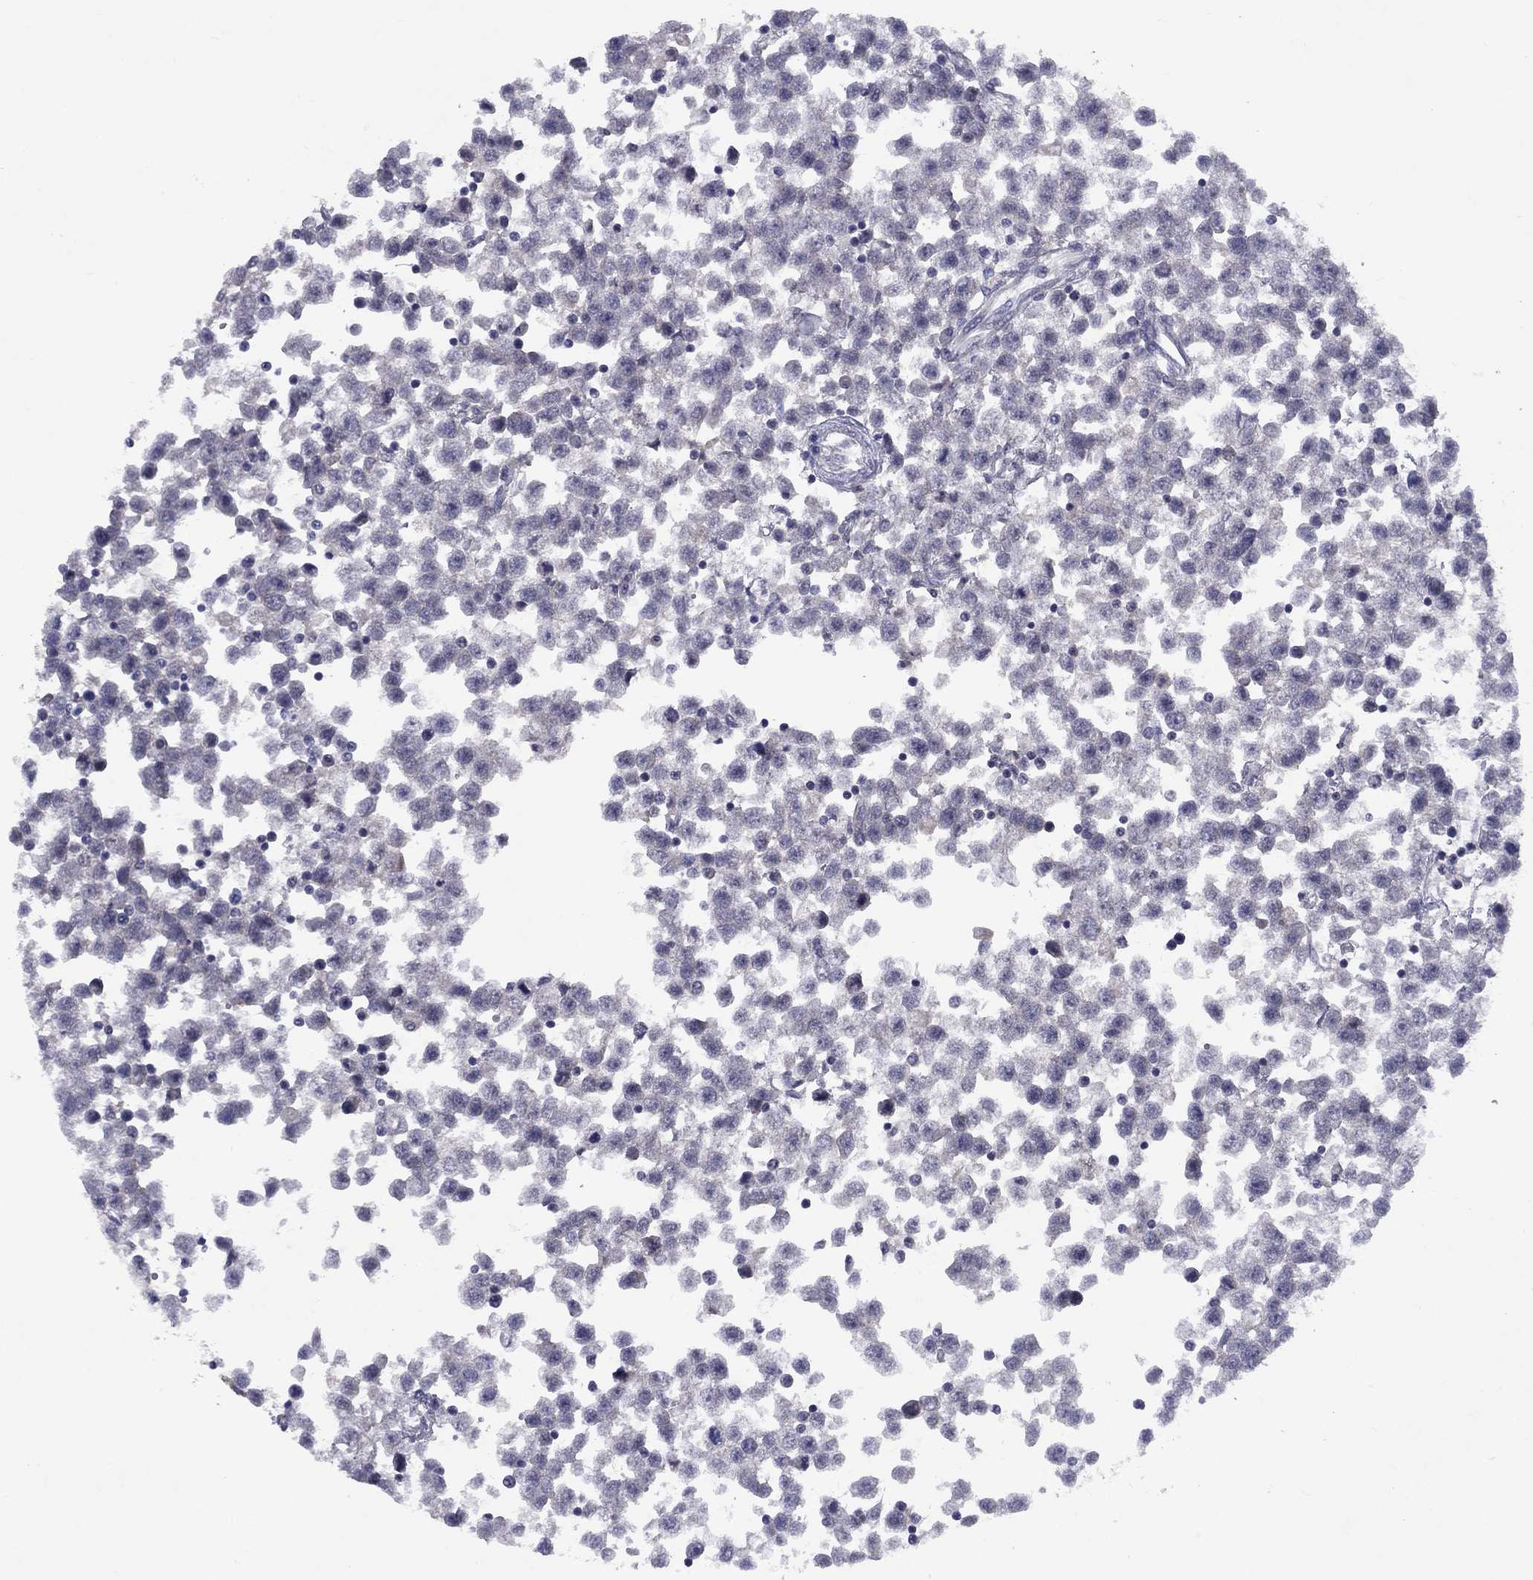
{"staining": {"intensity": "negative", "quantity": "none", "location": "none"}, "tissue": "testis cancer", "cell_type": "Tumor cells", "image_type": "cancer", "snomed": [{"axis": "morphology", "description": "Seminoma, NOS"}, {"axis": "topography", "description": "Testis"}], "caption": "A high-resolution photomicrograph shows immunohistochemistry (IHC) staining of testis cancer (seminoma), which exhibits no significant staining in tumor cells.", "gene": "CACNA1A", "patient": {"sex": "male", "age": 34}}